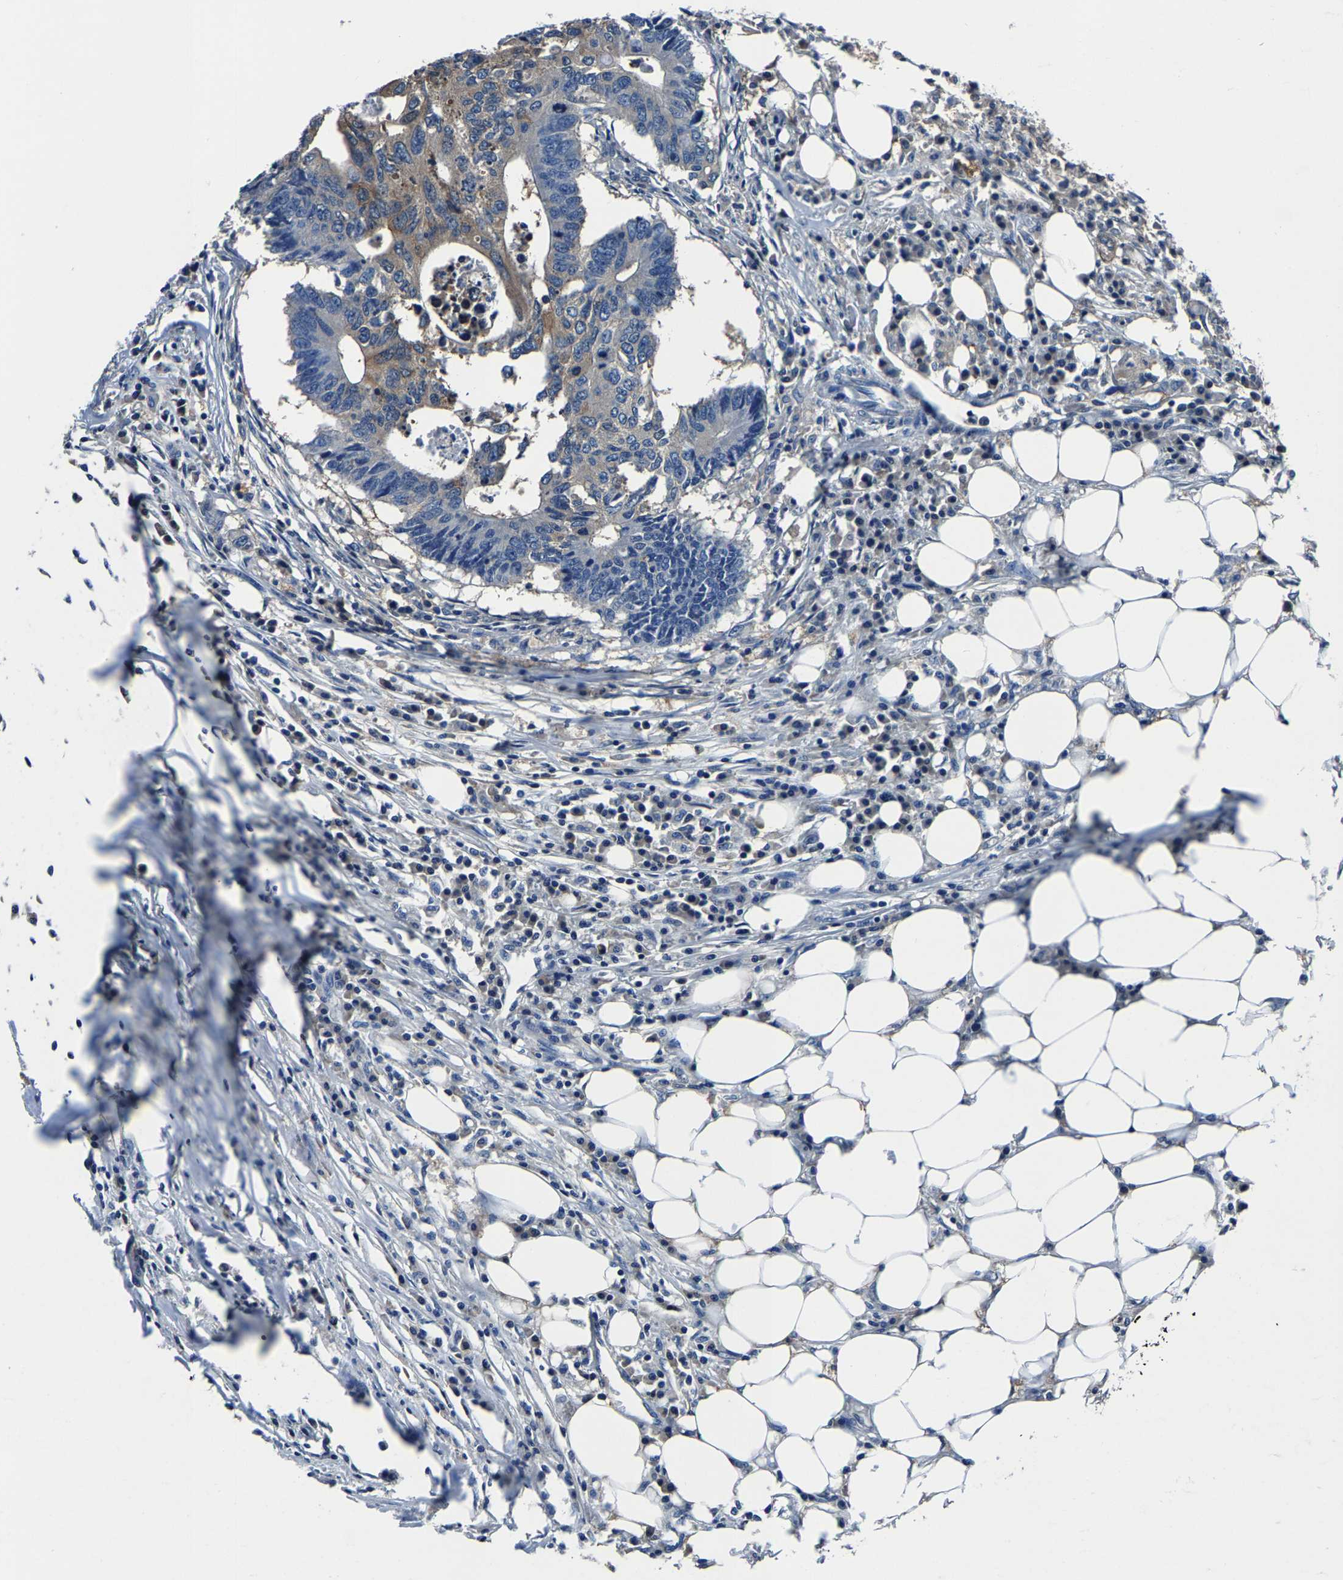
{"staining": {"intensity": "weak", "quantity": "25%-75%", "location": "cytoplasmic/membranous"}, "tissue": "colorectal cancer", "cell_type": "Tumor cells", "image_type": "cancer", "snomed": [{"axis": "morphology", "description": "Adenocarcinoma, NOS"}, {"axis": "topography", "description": "Colon"}], "caption": "The micrograph reveals staining of adenocarcinoma (colorectal), revealing weak cytoplasmic/membranous protein staining (brown color) within tumor cells.", "gene": "ALDOB", "patient": {"sex": "male", "age": 71}}